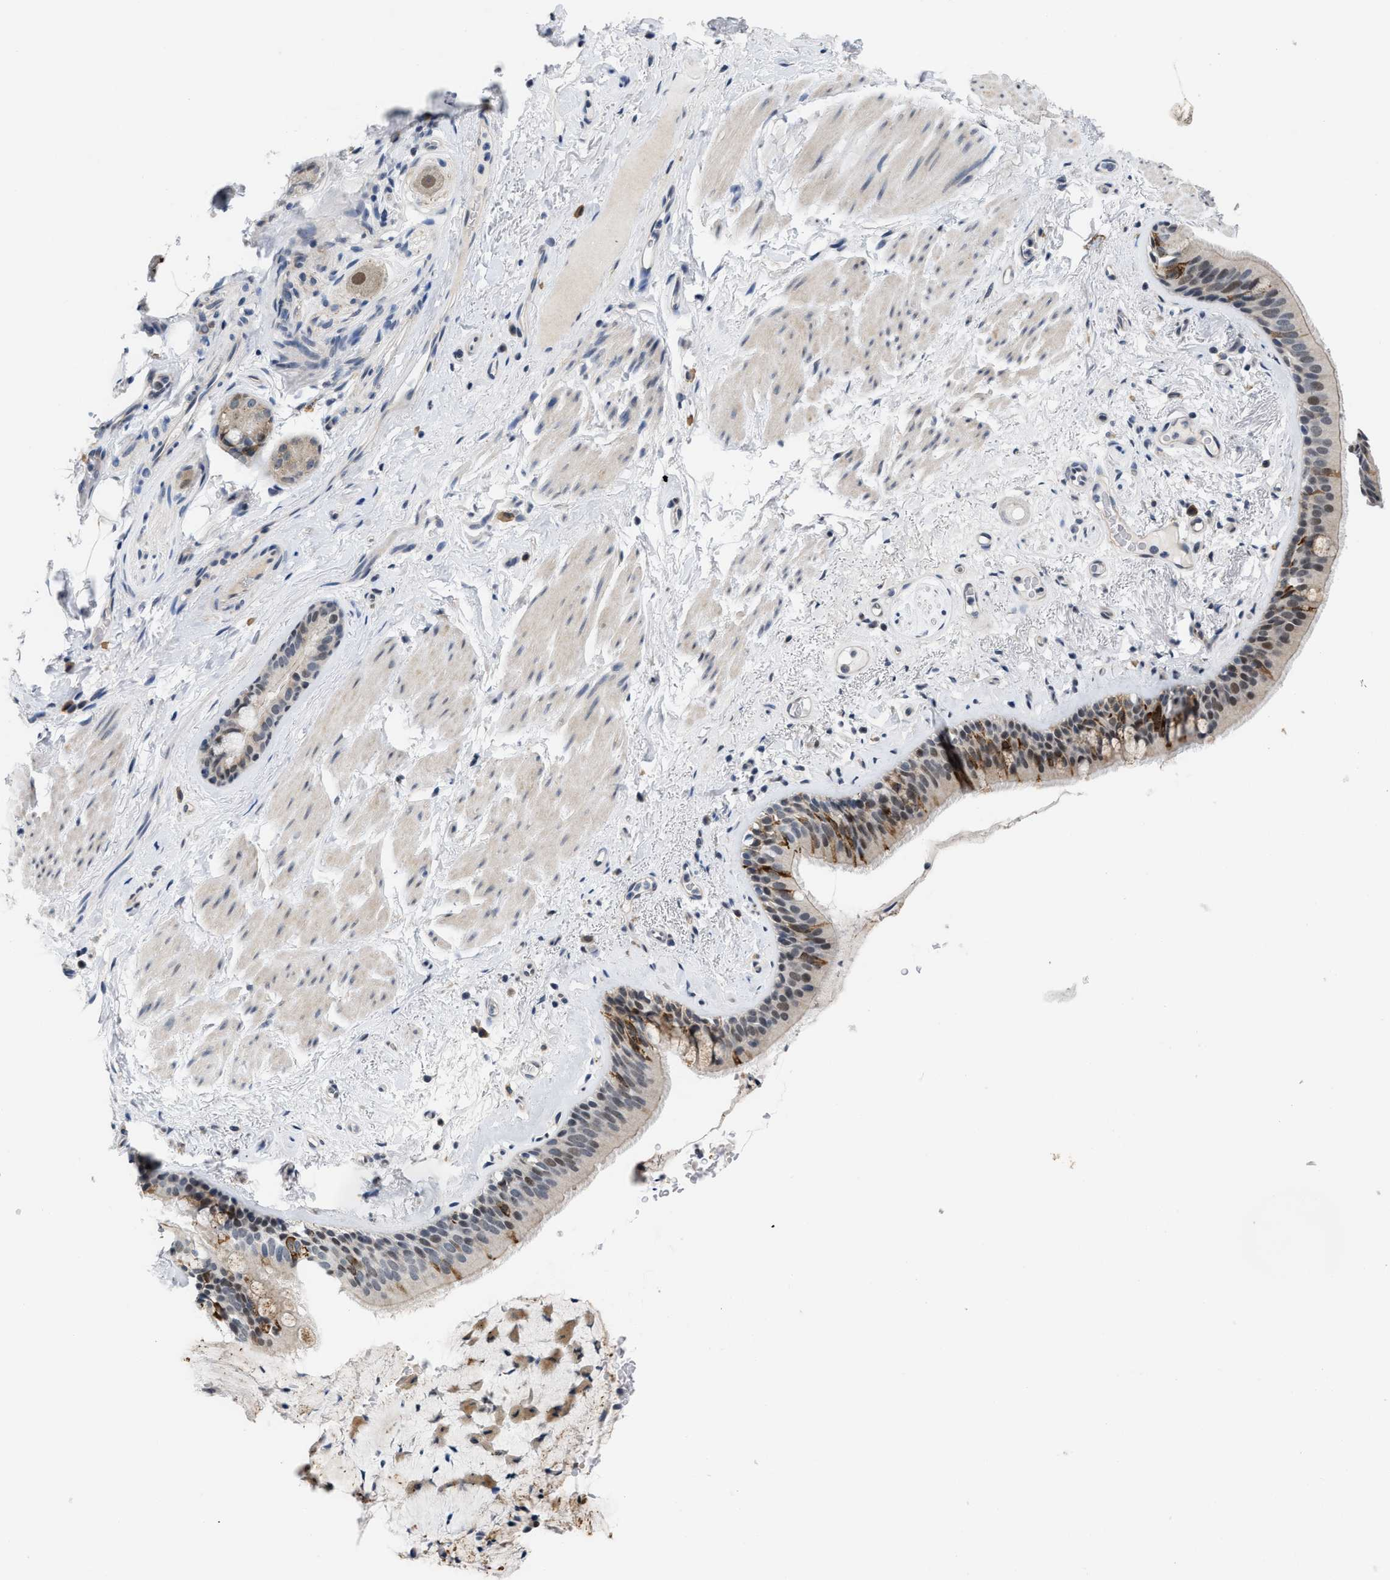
{"staining": {"intensity": "moderate", "quantity": "25%-75%", "location": "cytoplasmic/membranous,nuclear"}, "tissue": "bronchus", "cell_type": "Respiratory epithelial cells", "image_type": "normal", "snomed": [{"axis": "morphology", "description": "Normal tissue, NOS"}, {"axis": "topography", "description": "Cartilage tissue"}], "caption": "Immunohistochemistry (IHC) histopathology image of unremarkable bronchus: bronchus stained using immunohistochemistry demonstrates medium levels of moderate protein expression localized specifically in the cytoplasmic/membranous,nuclear of respiratory epithelial cells, appearing as a cytoplasmic/membranous,nuclear brown color.", "gene": "TXNRD3", "patient": {"sex": "female", "age": 63}}